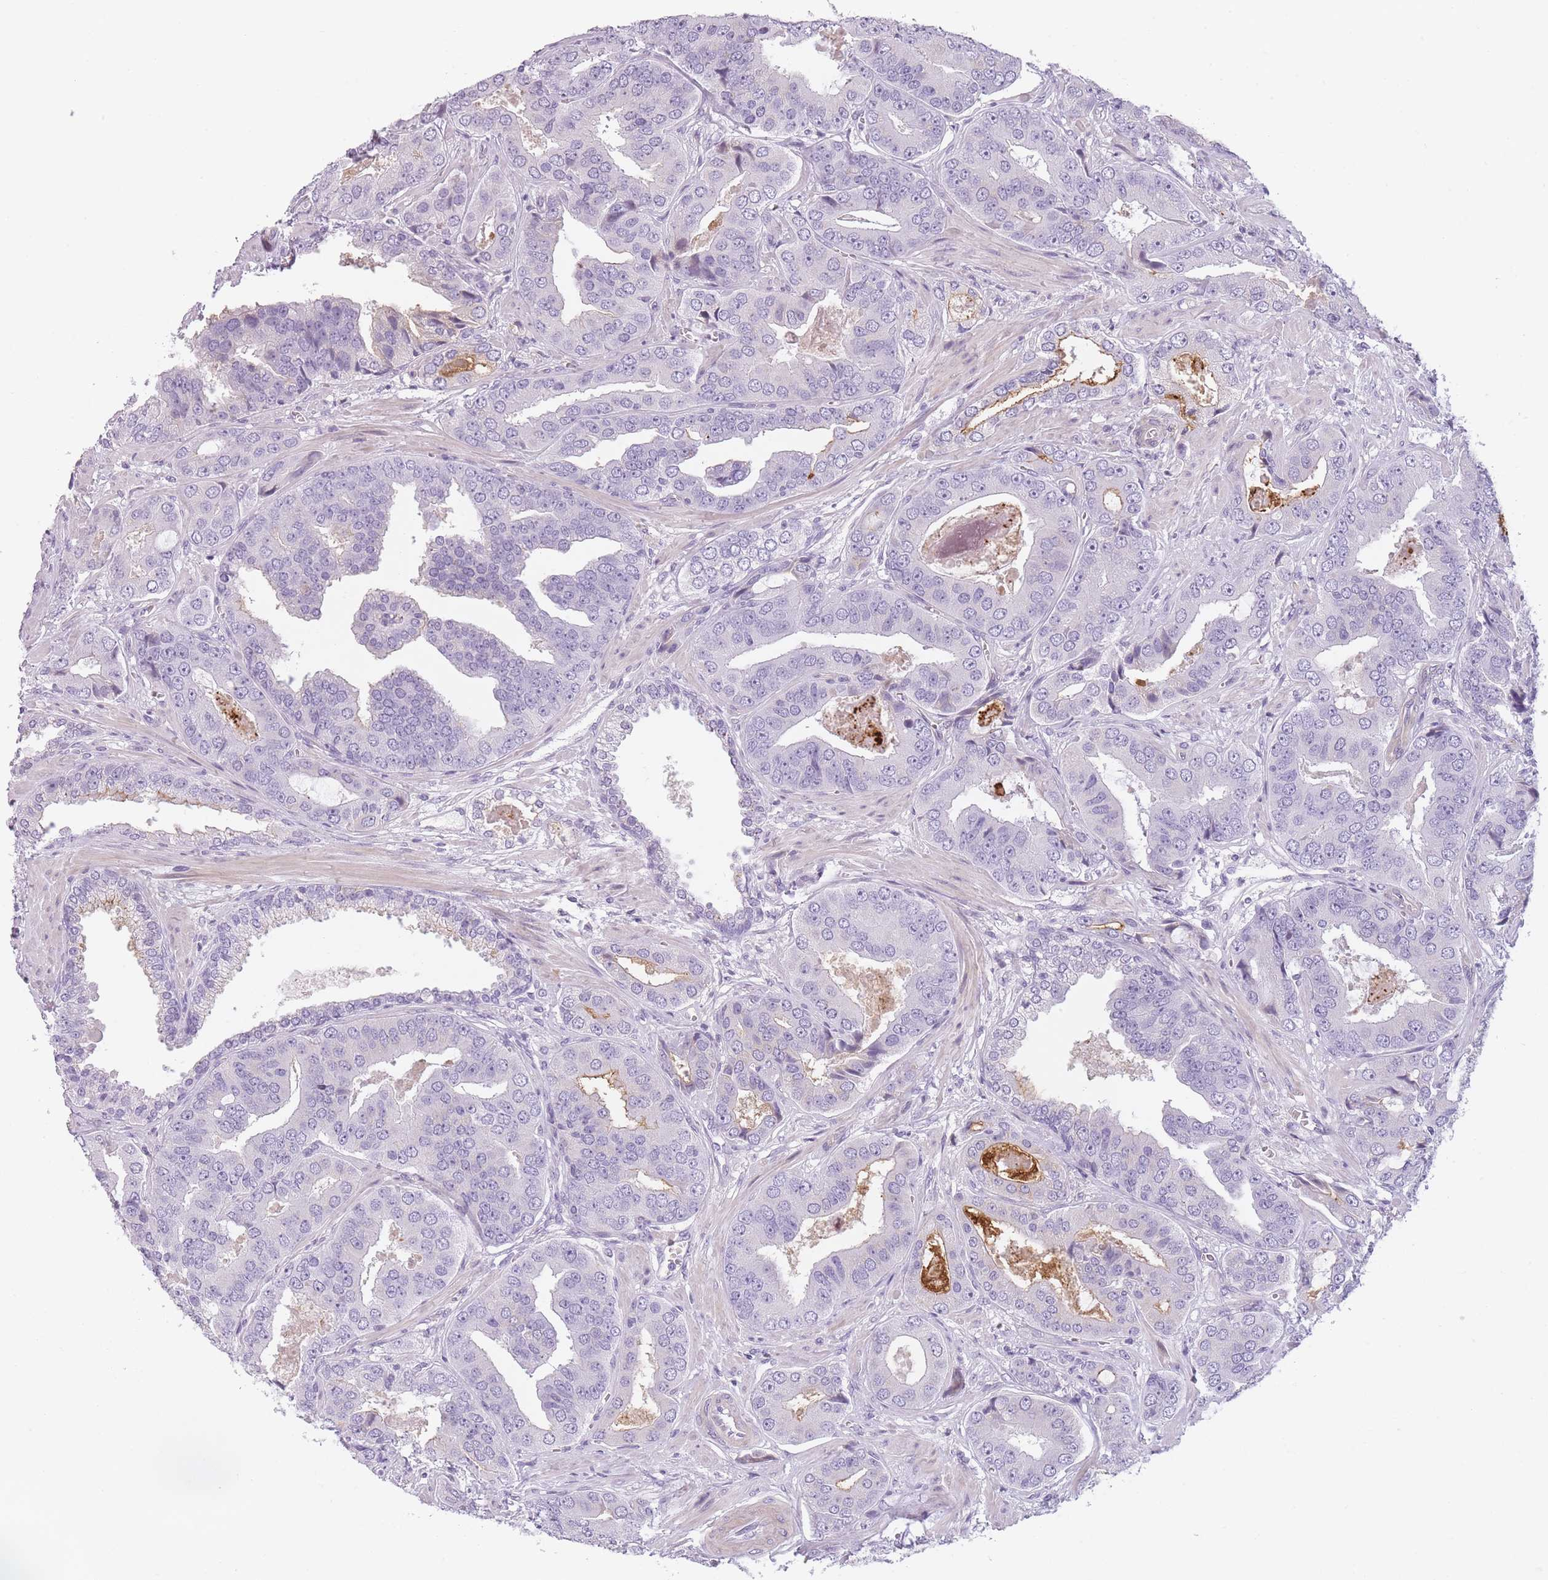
{"staining": {"intensity": "moderate", "quantity": "<25%", "location": "cytoplasmic/membranous"}, "tissue": "prostate cancer", "cell_type": "Tumor cells", "image_type": "cancer", "snomed": [{"axis": "morphology", "description": "Adenocarcinoma, High grade"}, {"axis": "topography", "description": "Prostate"}], "caption": "Prostate cancer stained with immunohistochemistry (IHC) exhibits moderate cytoplasmic/membranous positivity in about <25% of tumor cells. The protein is shown in brown color, while the nuclei are stained blue.", "gene": "GGT1", "patient": {"sex": "male", "age": 71}}